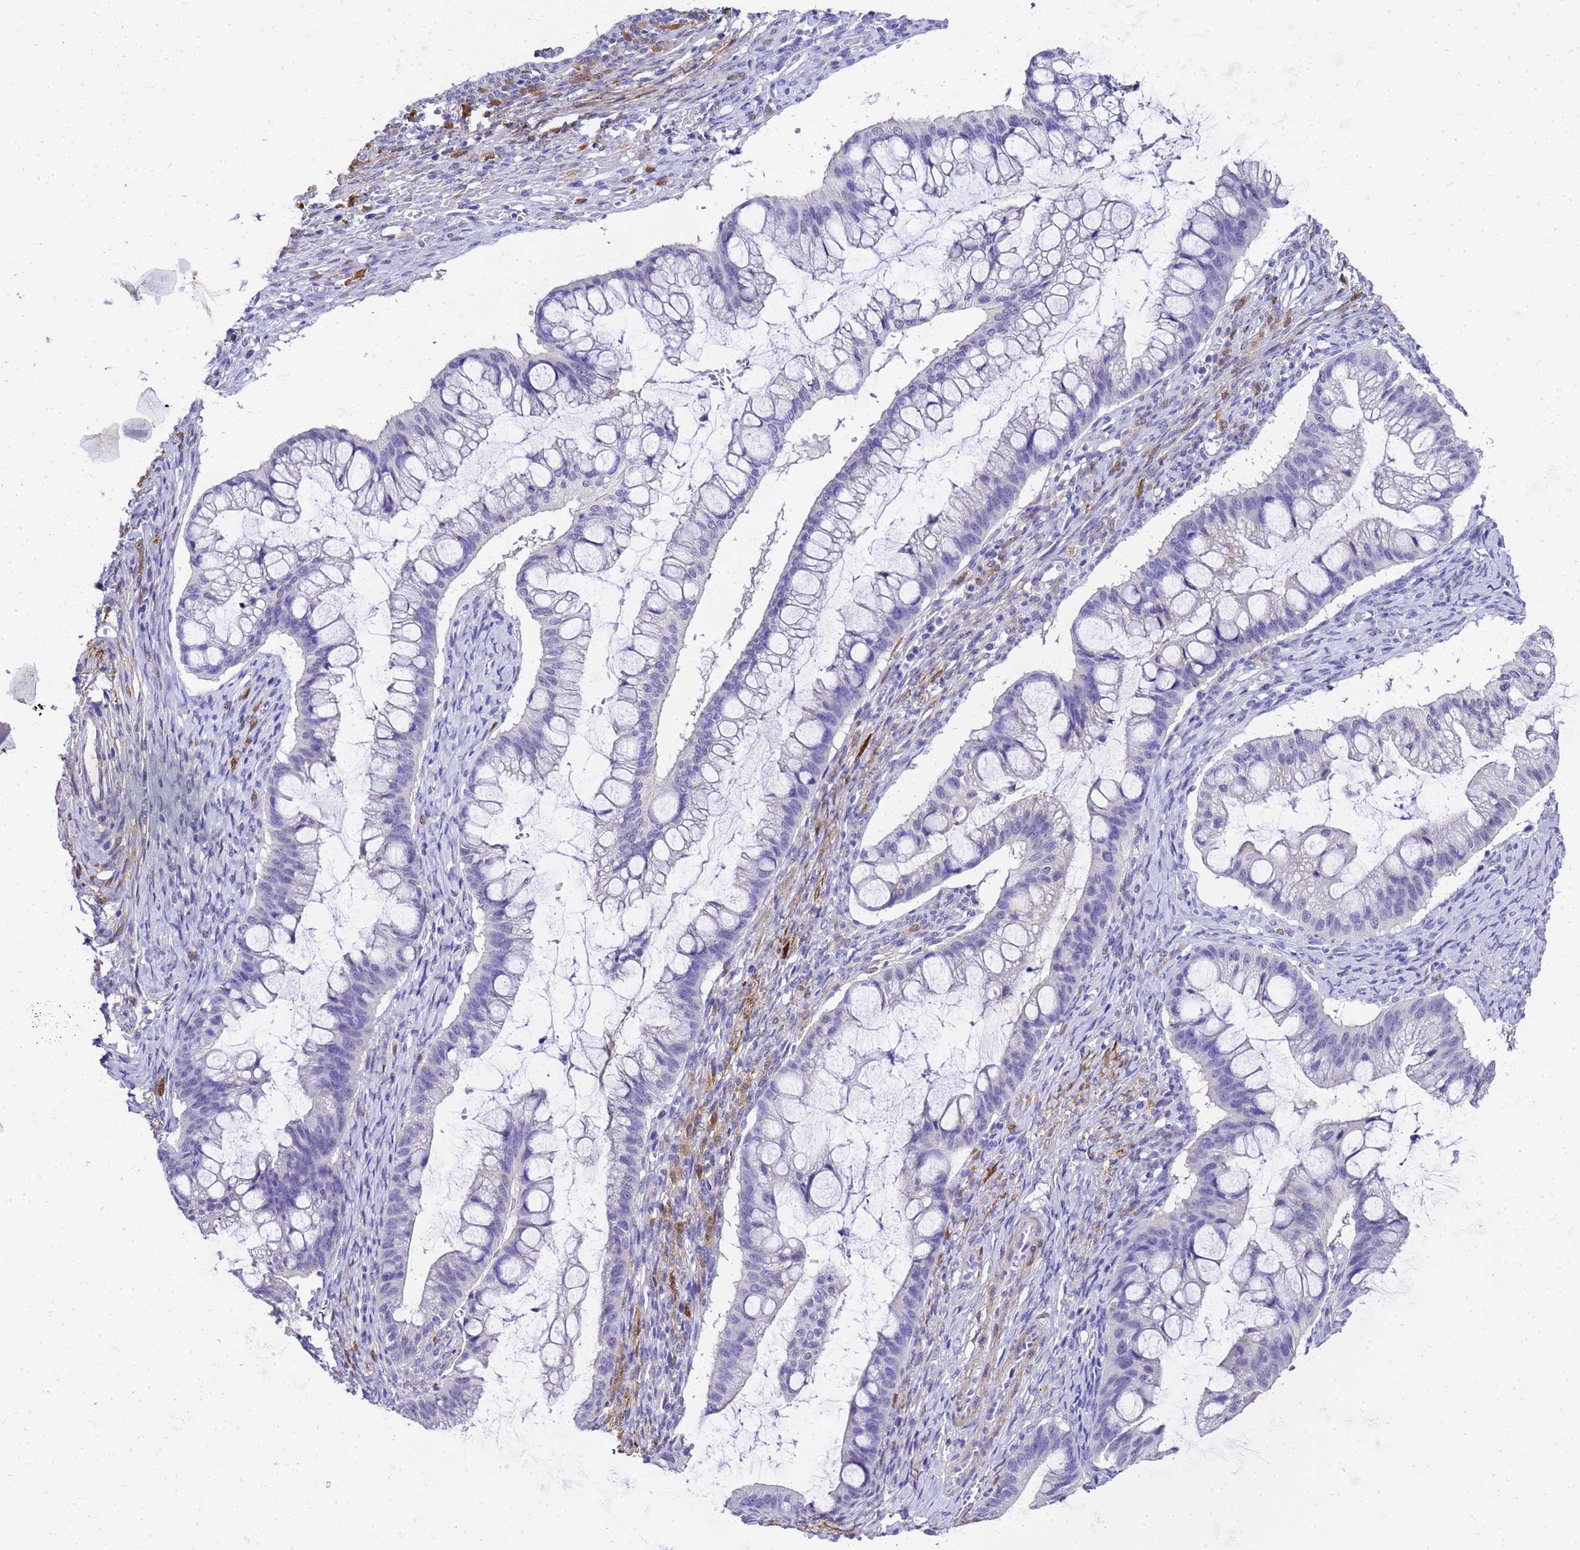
{"staining": {"intensity": "negative", "quantity": "none", "location": "none"}, "tissue": "ovarian cancer", "cell_type": "Tumor cells", "image_type": "cancer", "snomed": [{"axis": "morphology", "description": "Cystadenocarcinoma, mucinous, NOS"}, {"axis": "topography", "description": "Ovary"}], "caption": "This is an IHC image of human ovarian cancer. There is no staining in tumor cells.", "gene": "HSPB6", "patient": {"sex": "female", "age": 73}}